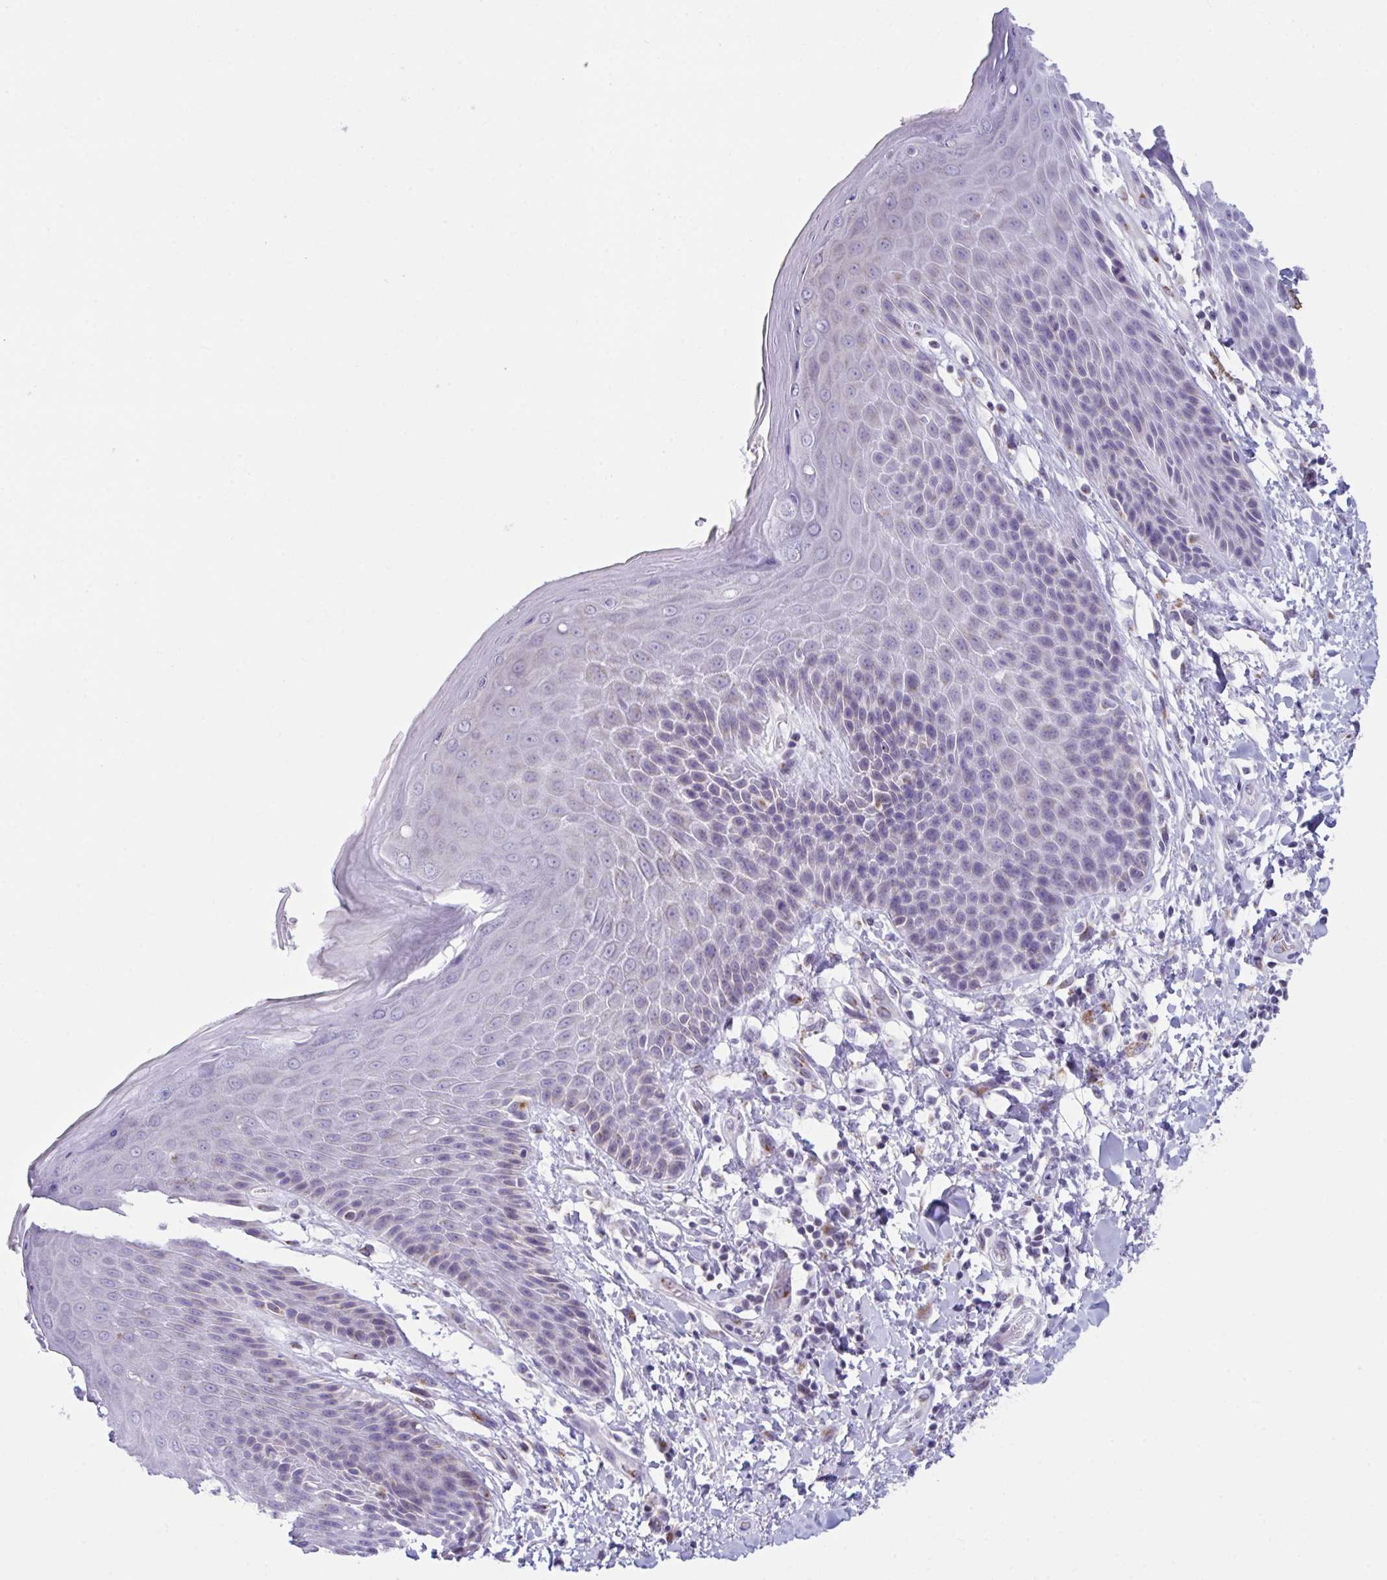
{"staining": {"intensity": "negative", "quantity": "none", "location": "none"}, "tissue": "skin", "cell_type": "Epidermal cells", "image_type": "normal", "snomed": [{"axis": "morphology", "description": "Normal tissue, NOS"}, {"axis": "topography", "description": "Anal"}, {"axis": "topography", "description": "Peripheral nerve tissue"}], "caption": "IHC of unremarkable skin exhibits no staining in epidermal cells.", "gene": "SCLY", "patient": {"sex": "male", "age": 51}}